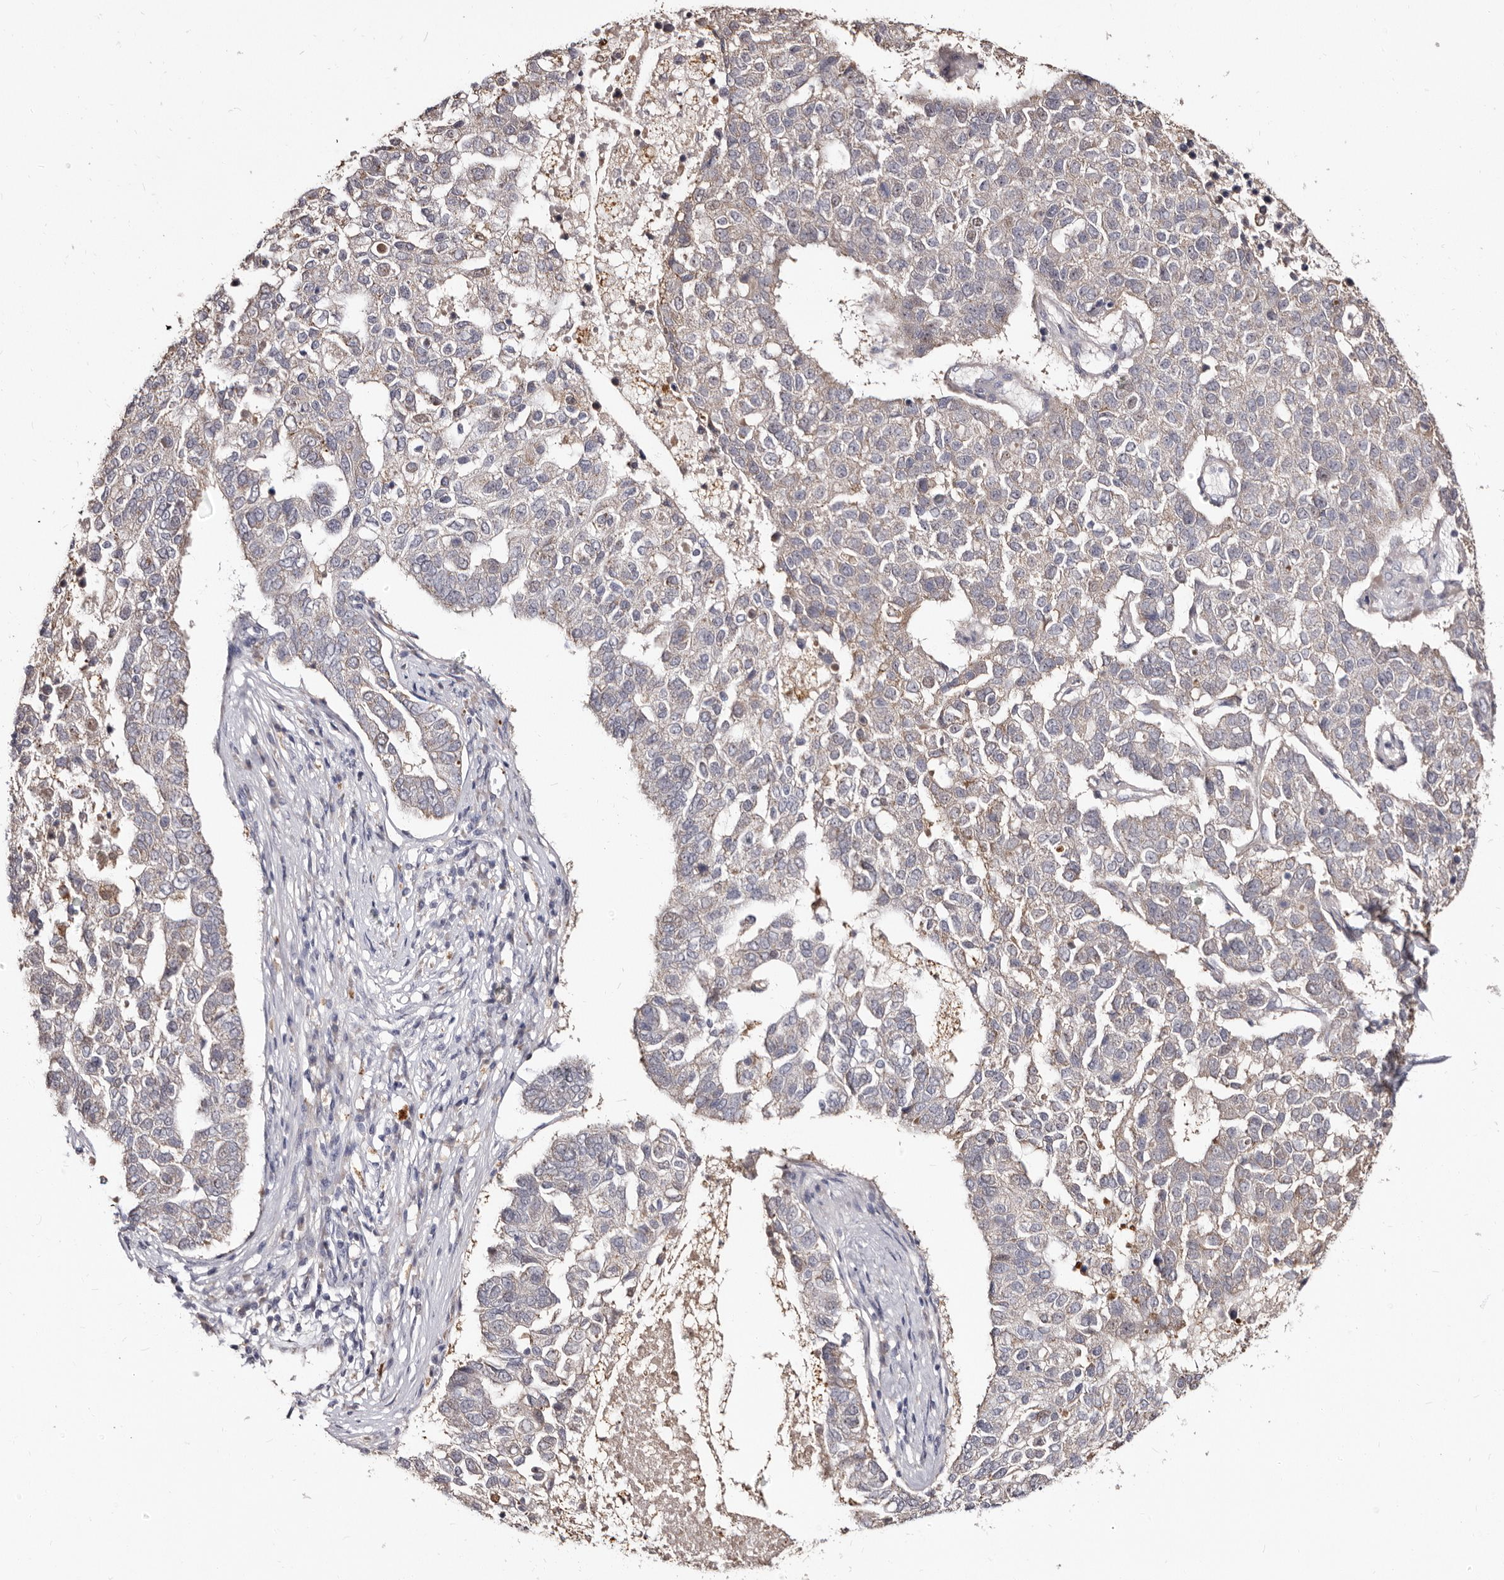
{"staining": {"intensity": "negative", "quantity": "none", "location": "none"}, "tissue": "pancreatic cancer", "cell_type": "Tumor cells", "image_type": "cancer", "snomed": [{"axis": "morphology", "description": "Adenocarcinoma, NOS"}, {"axis": "topography", "description": "Pancreas"}], "caption": "Immunohistochemistry image of pancreatic cancer stained for a protein (brown), which demonstrates no staining in tumor cells.", "gene": "PTAFR", "patient": {"sex": "female", "age": 61}}